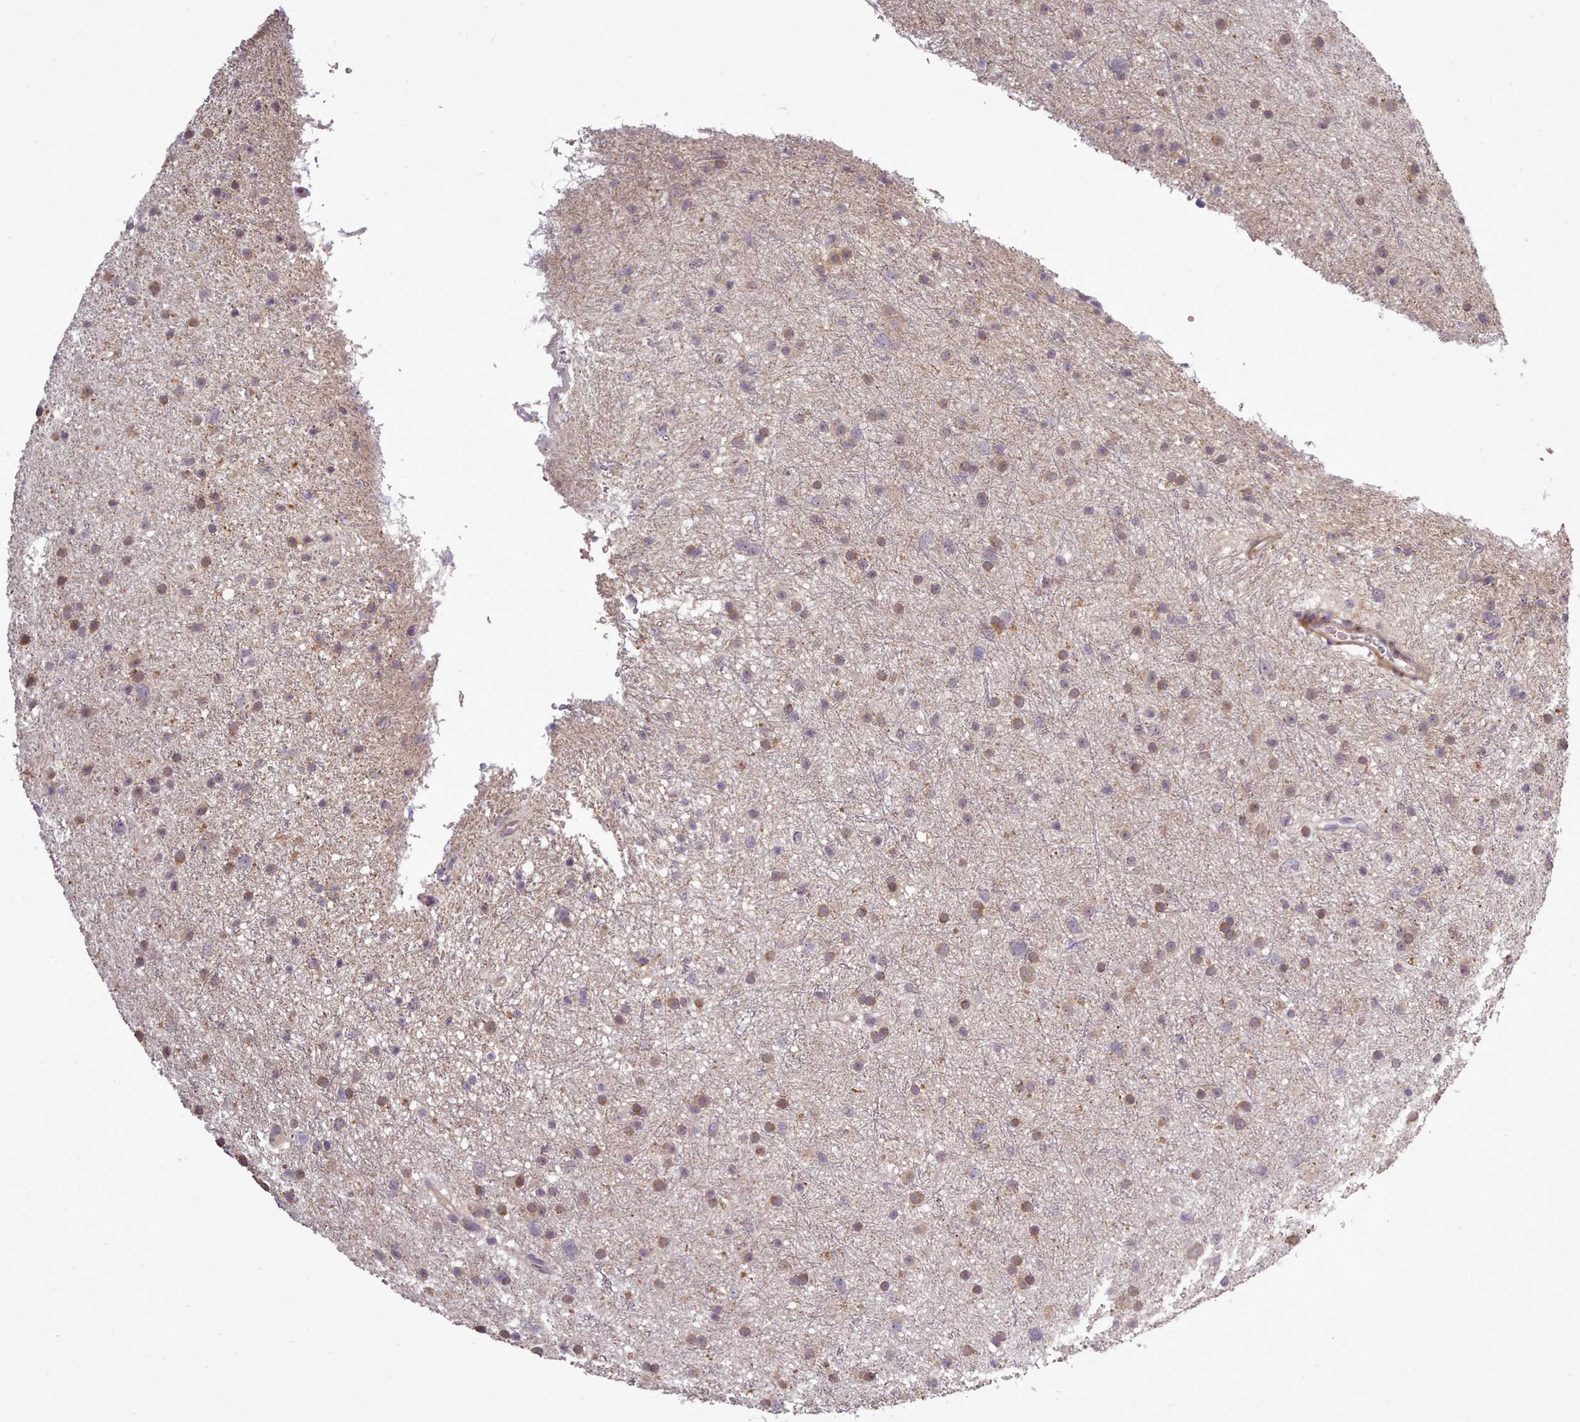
{"staining": {"intensity": "weak", "quantity": "25%-75%", "location": "cytoplasmic/membranous"}, "tissue": "glioma", "cell_type": "Tumor cells", "image_type": "cancer", "snomed": [{"axis": "morphology", "description": "Glioma, malignant, Low grade"}, {"axis": "topography", "description": "Cerebral cortex"}], "caption": "Weak cytoplasmic/membranous expression for a protein is identified in approximately 25%-75% of tumor cells of malignant low-grade glioma using immunohistochemistry.", "gene": "LEFTY2", "patient": {"sex": "female", "age": 39}}